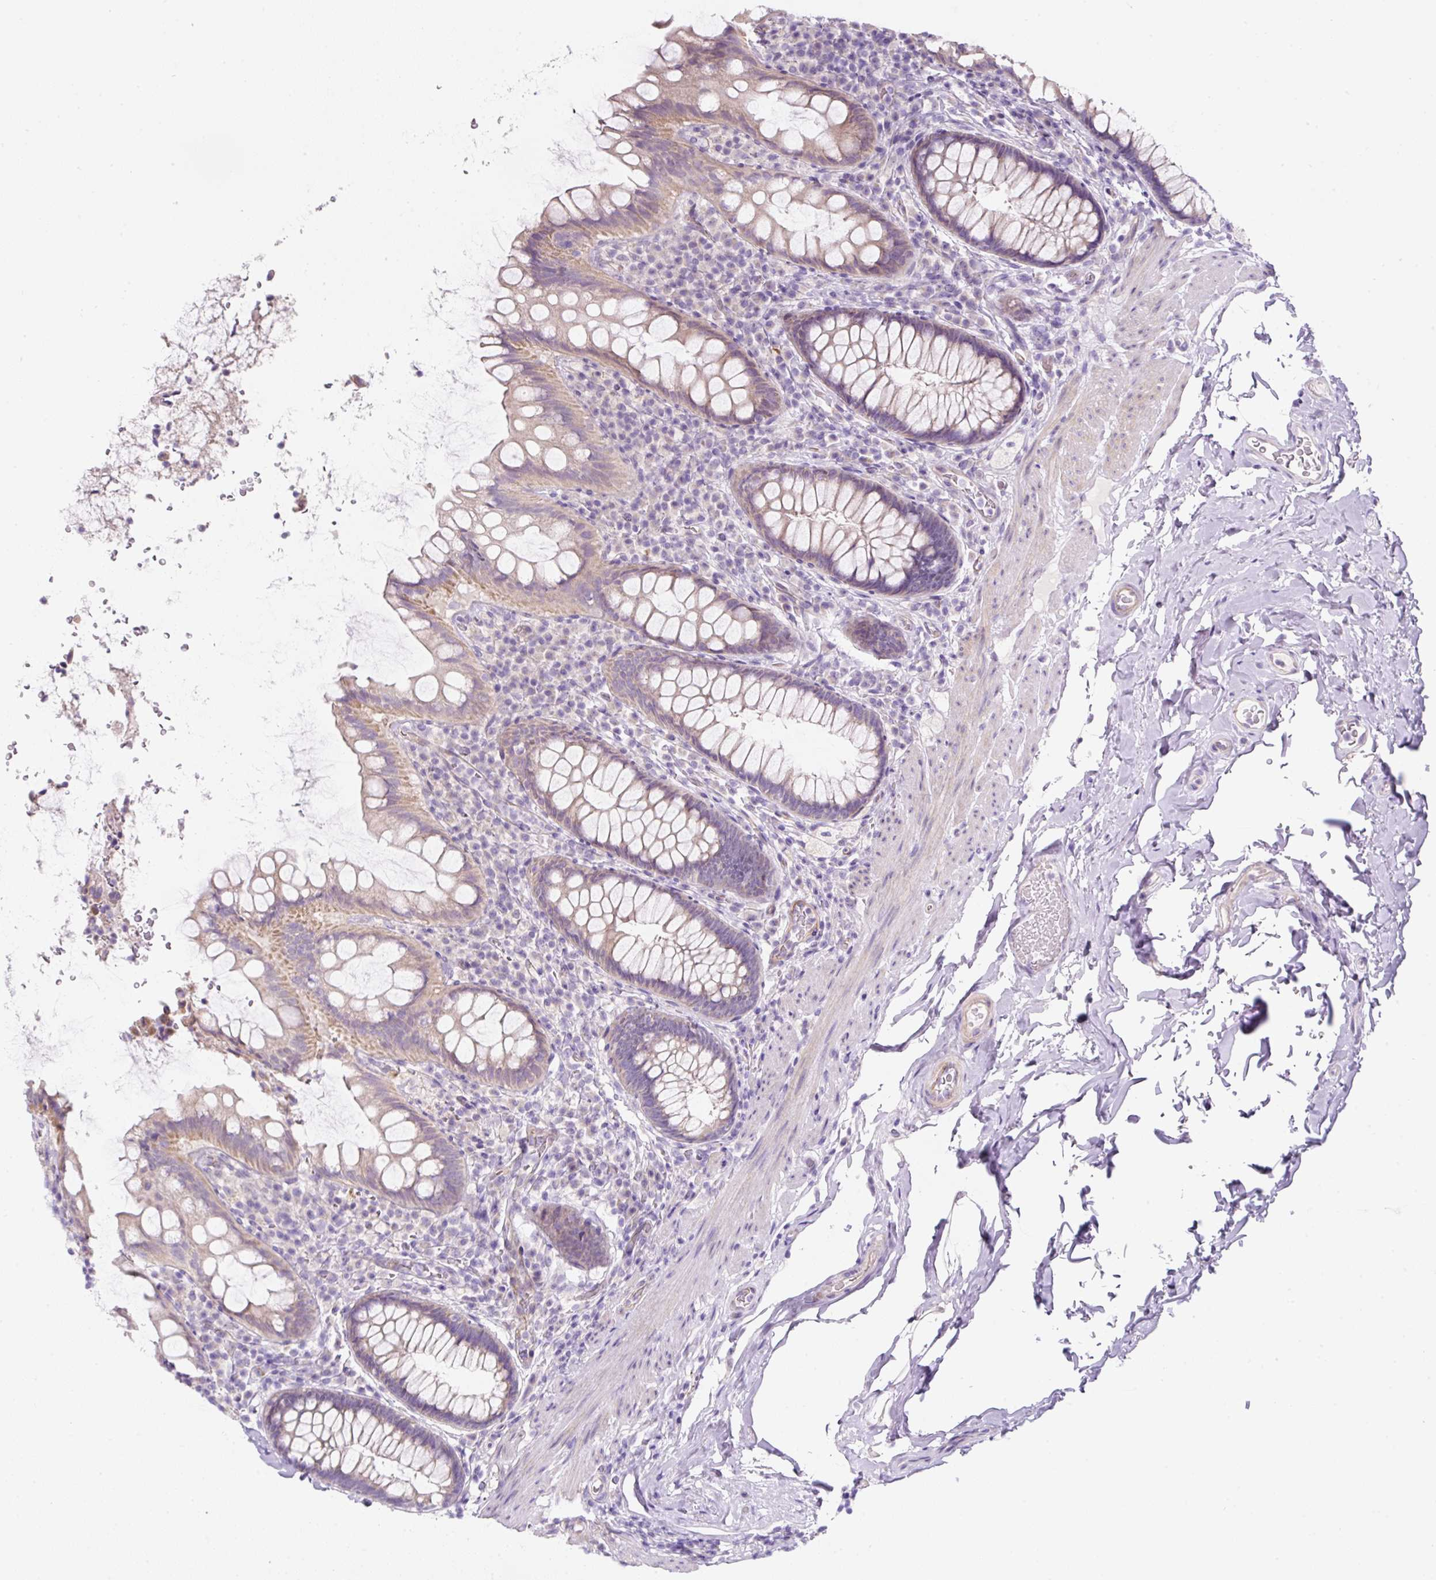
{"staining": {"intensity": "moderate", "quantity": "25%-75%", "location": "cytoplasmic/membranous"}, "tissue": "rectum", "cell_type": "Glandular cells", "image_type": "normal", "snomed": [{"axis": "morphology", "description": "Normal tissue, NOS"}, {"axis": "topography", "description": "Rectum"}], "caption": "Protein analysis of normal rectum shows moderate cytoplasmic/membranous expression in approximately 25%-75% of glandular cells. (IHC, brightfield microscopy, high magnification).", "gene": "ERAP2", "patient": {"sex": "female", "age": 69}}